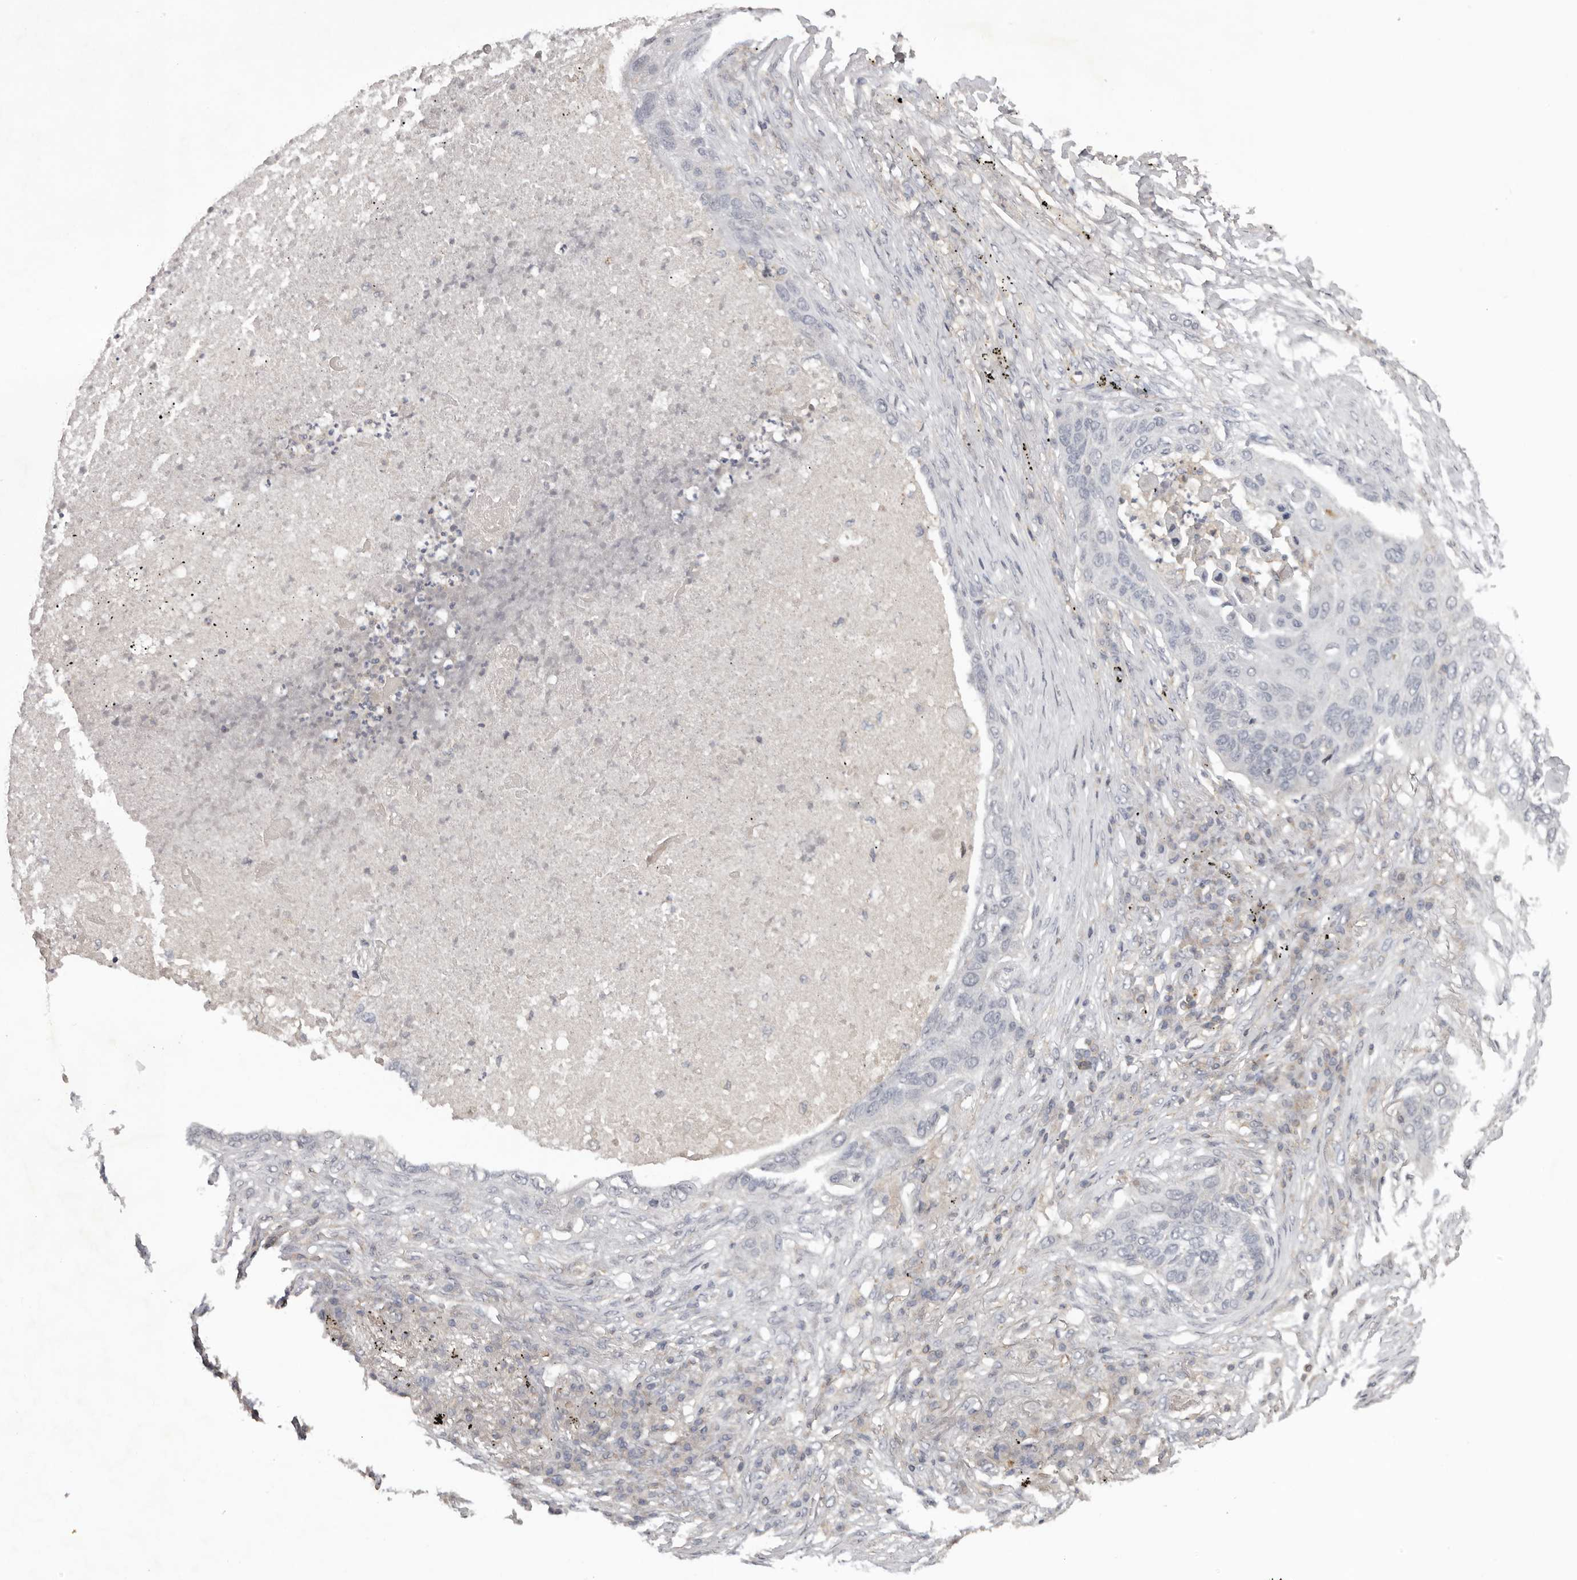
{"staining": {"intensity": "negative", "quantity": "none", "location": "none"}, "tissue": "lung cancer", "cell_type": "Tumor cells", "image_type": "cancer", "snomed": [{"axis": "morphology", "description": "Squamous cell carcinoma, NOS"}, {"axis": "topography", "description": "Lung"}], "caption": "Protein analysis of lung squamous cell carcinoma exhibits no significant expression in tumor cells.", "gene": "ANKRD44", "patient": {"sex": "female", "age": 63}}